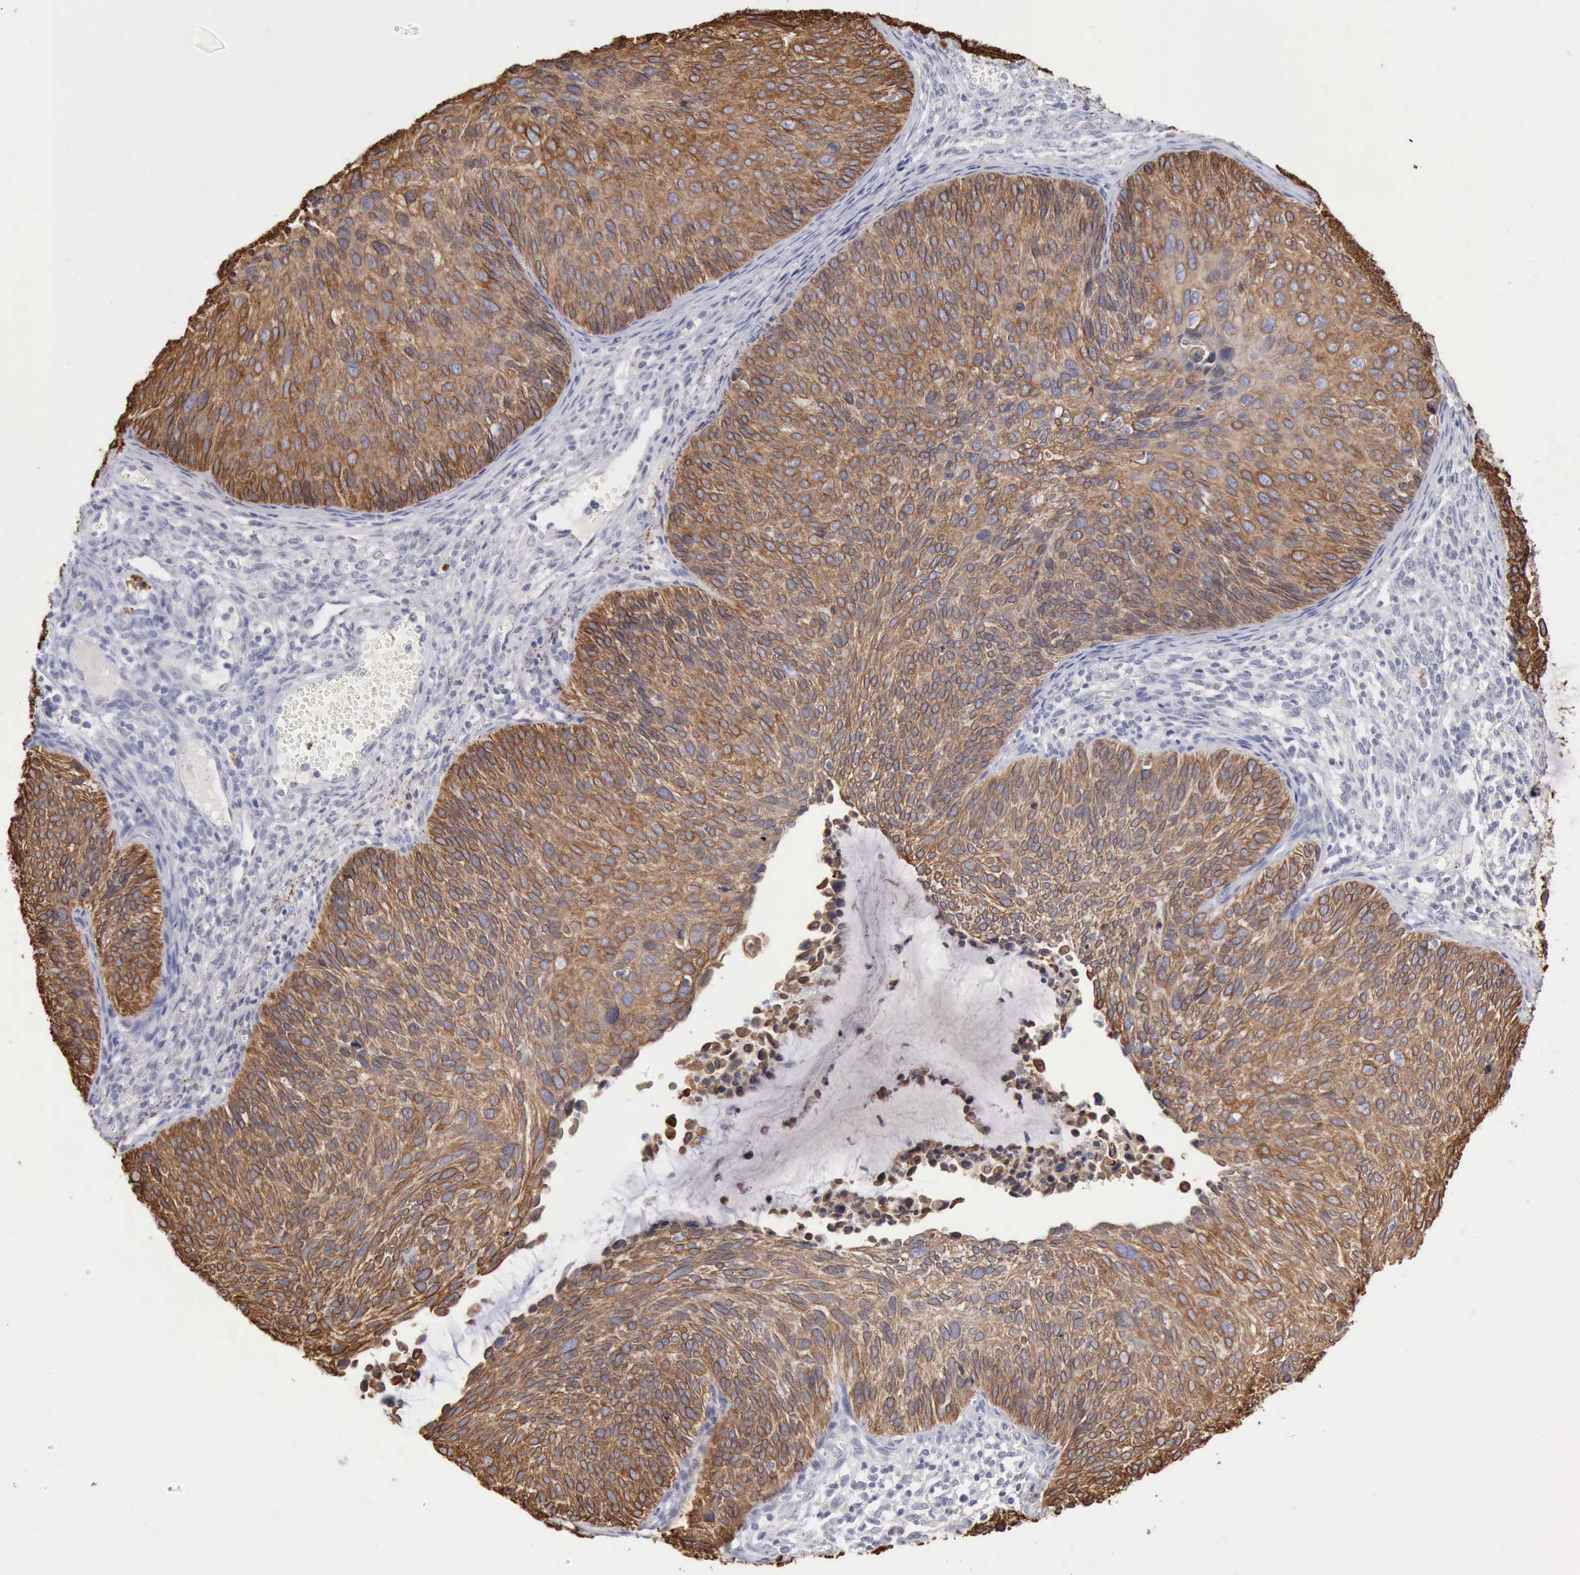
{"staining": {"intensity": "moderate", "quantity": ">75%", "location": "cytoplasmic/membranous"}, "tissue": "cervical cancer", "cell_type": "Tumor cells", "image_type": "cancer", "snomed": [{"axis": "morphology", "description": "Squamous cell carcinoma, NOS"}, {"axis": "topography", "description": "Cervix"}], "caption": "Cervical cancer was stained to show a protein in brown. There is medium levels of moderate cytoplasmic/membranous positivity in about >75% of tumor cells.", "gene": "KRT5", "patient": {"sex": "female", "age": 36}}